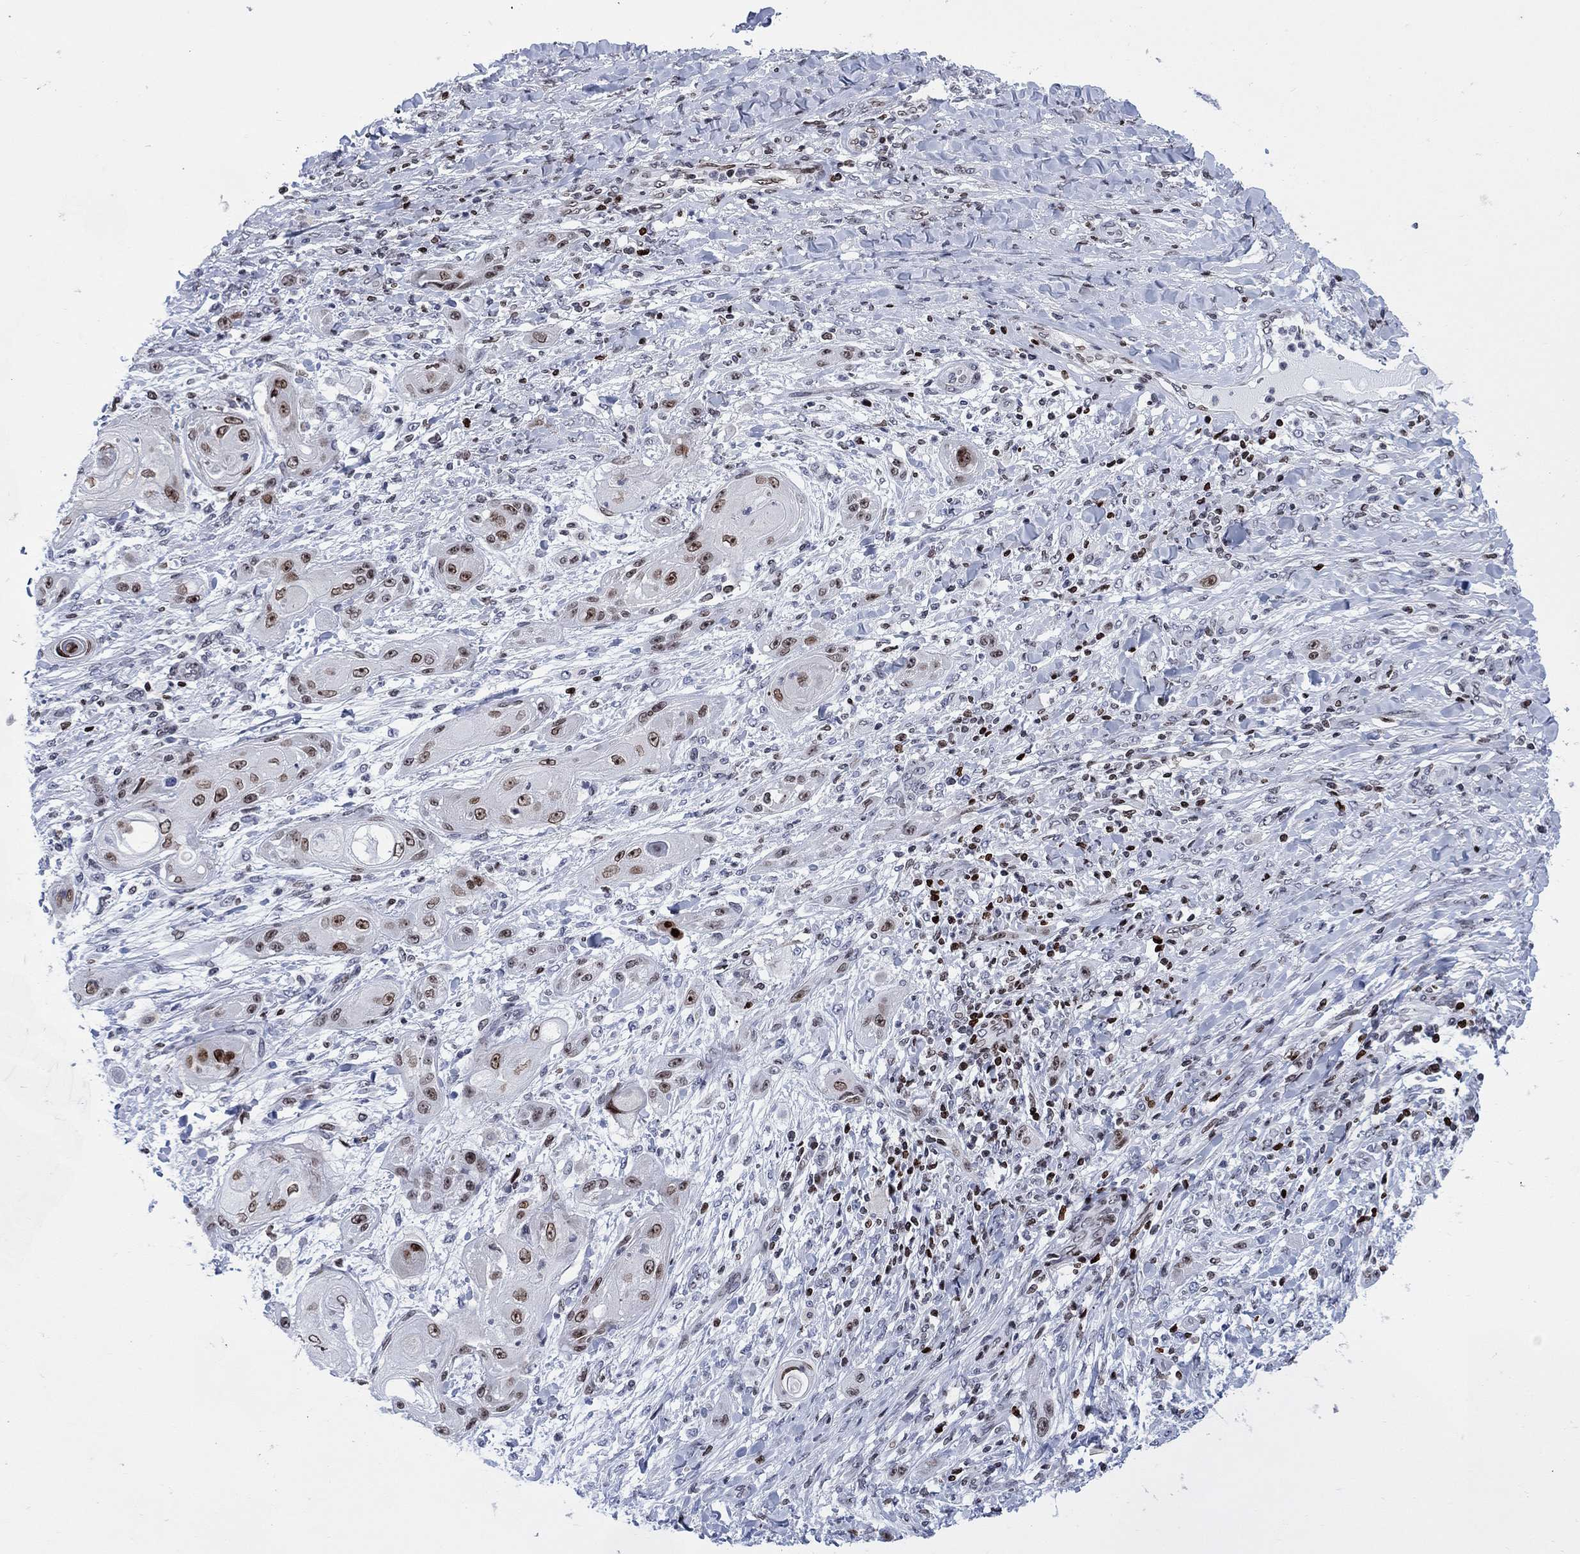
{"staining": {"intensity": "moderate", "quantity": ">75%", "location": "nuclear"}, "tissue": "skin cancer", "cell_type": "Tumor cells", "image_type": "cancer", "snomed": [{"axis": "morphology", "description": "Squamous cell carcinoma, NOS"}, {"axis": "topography", "description": "Skin"}], "caption": "Protein staining reveals moderate nuclear positivity in about >75% of tumor cells in skin cancer.", "gene": "HMGA1", "patient": {"sex": "male", "age": 62}}